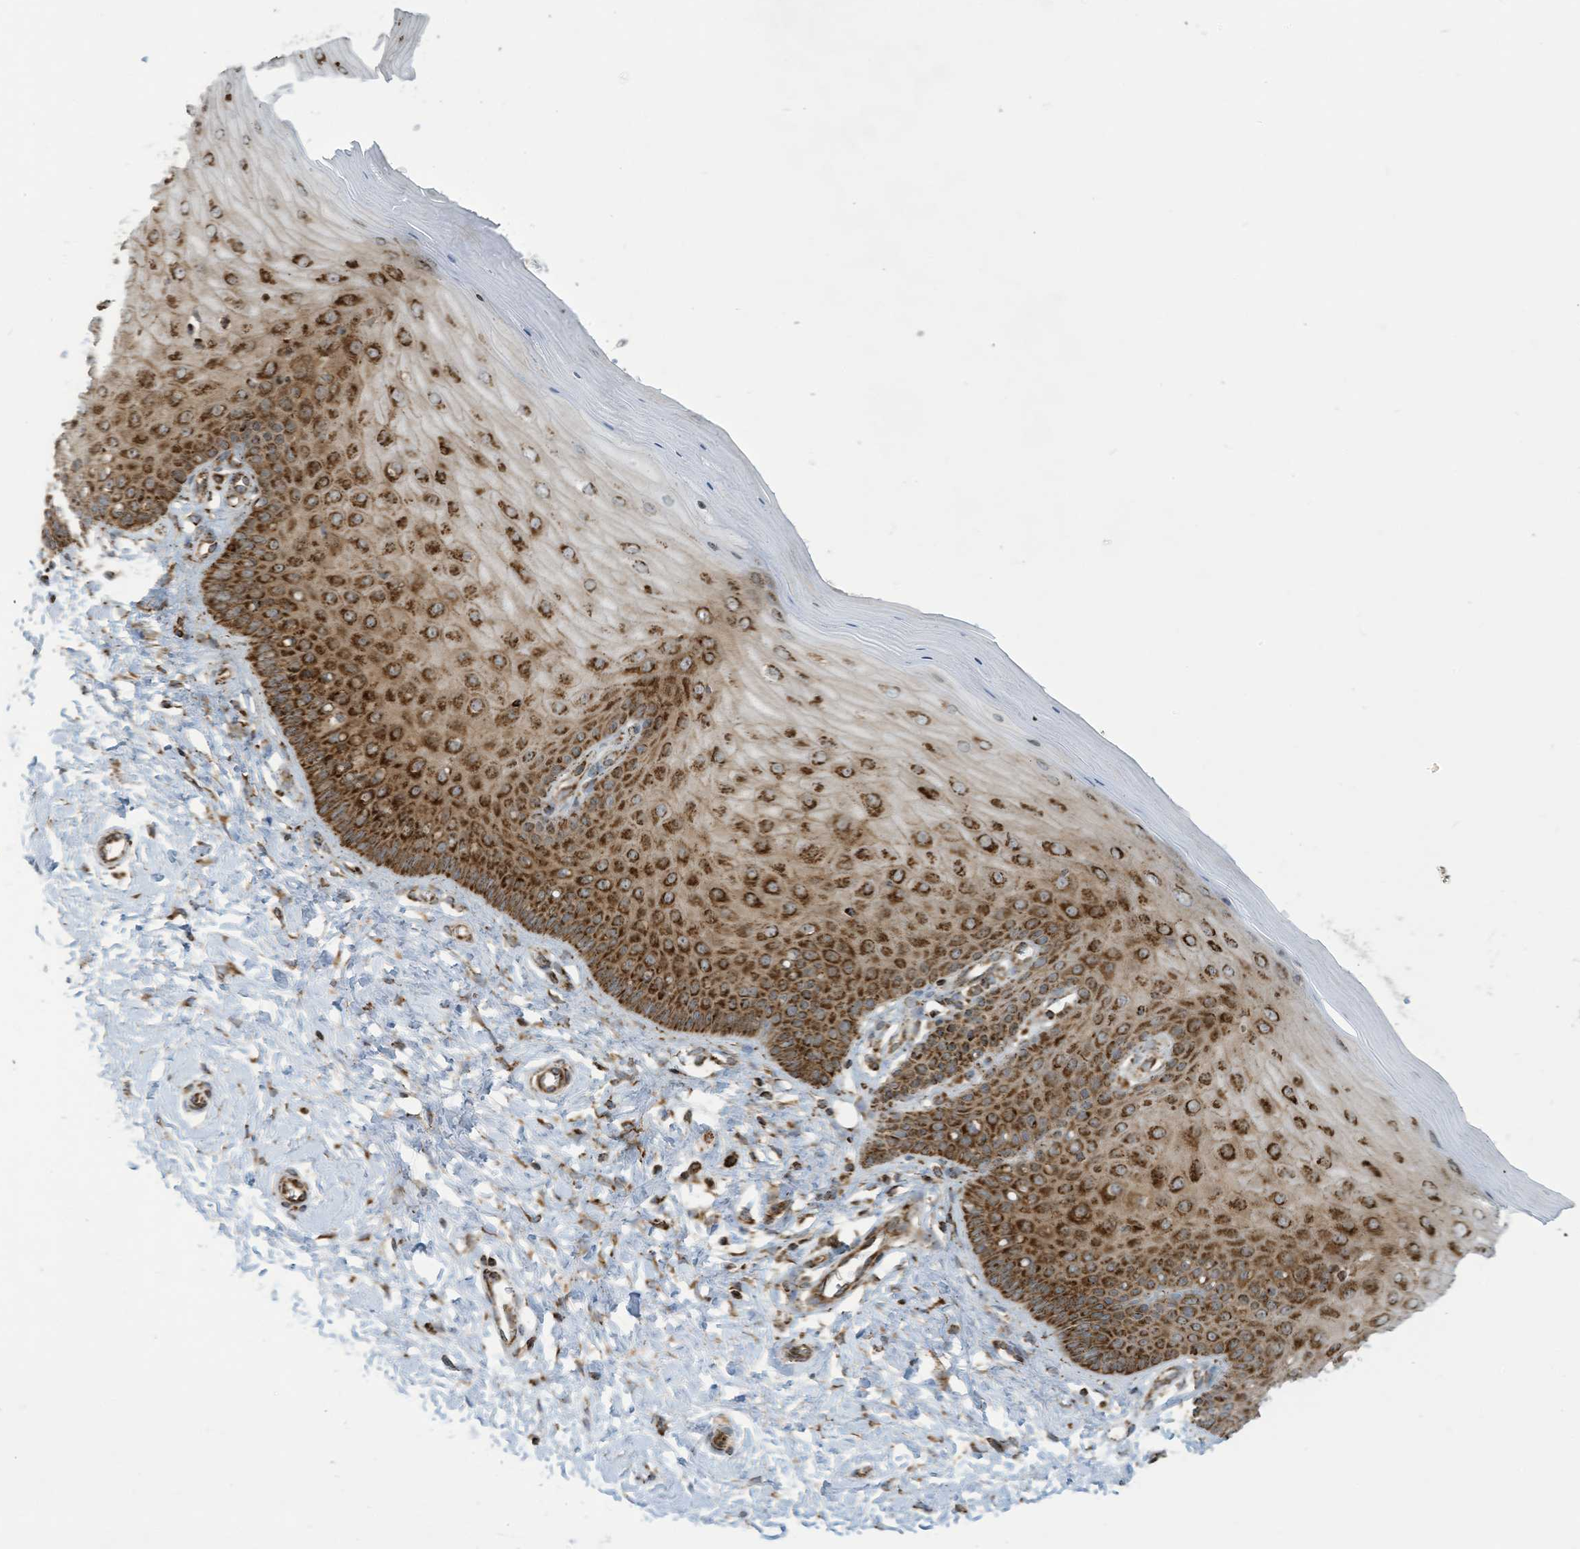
{"staining": {"intensity": "strong", "quantity": ">75%", "location": "cytoplasmic/membranous"}, "tissue": "cervix", "cell_type": "Glandular cells", "image_type": "normal", "snomed": [{"axis": "morphology", "description": "Normal tissue, NOS"}, {"axis": "topography", "description": "Cervix"}], "caption": "High-magnification brightfield microscopy of normal cervix stained with DAB (3,3'-diaminobenzidine) (brown) and counterstained with hematoxylin (blue). glandular cells exhibit strong cytoplasmic/membranous staining is identified in about>75% of cells.", "gene": "COX10", "patient": {"sex": "female", "age": 55}}